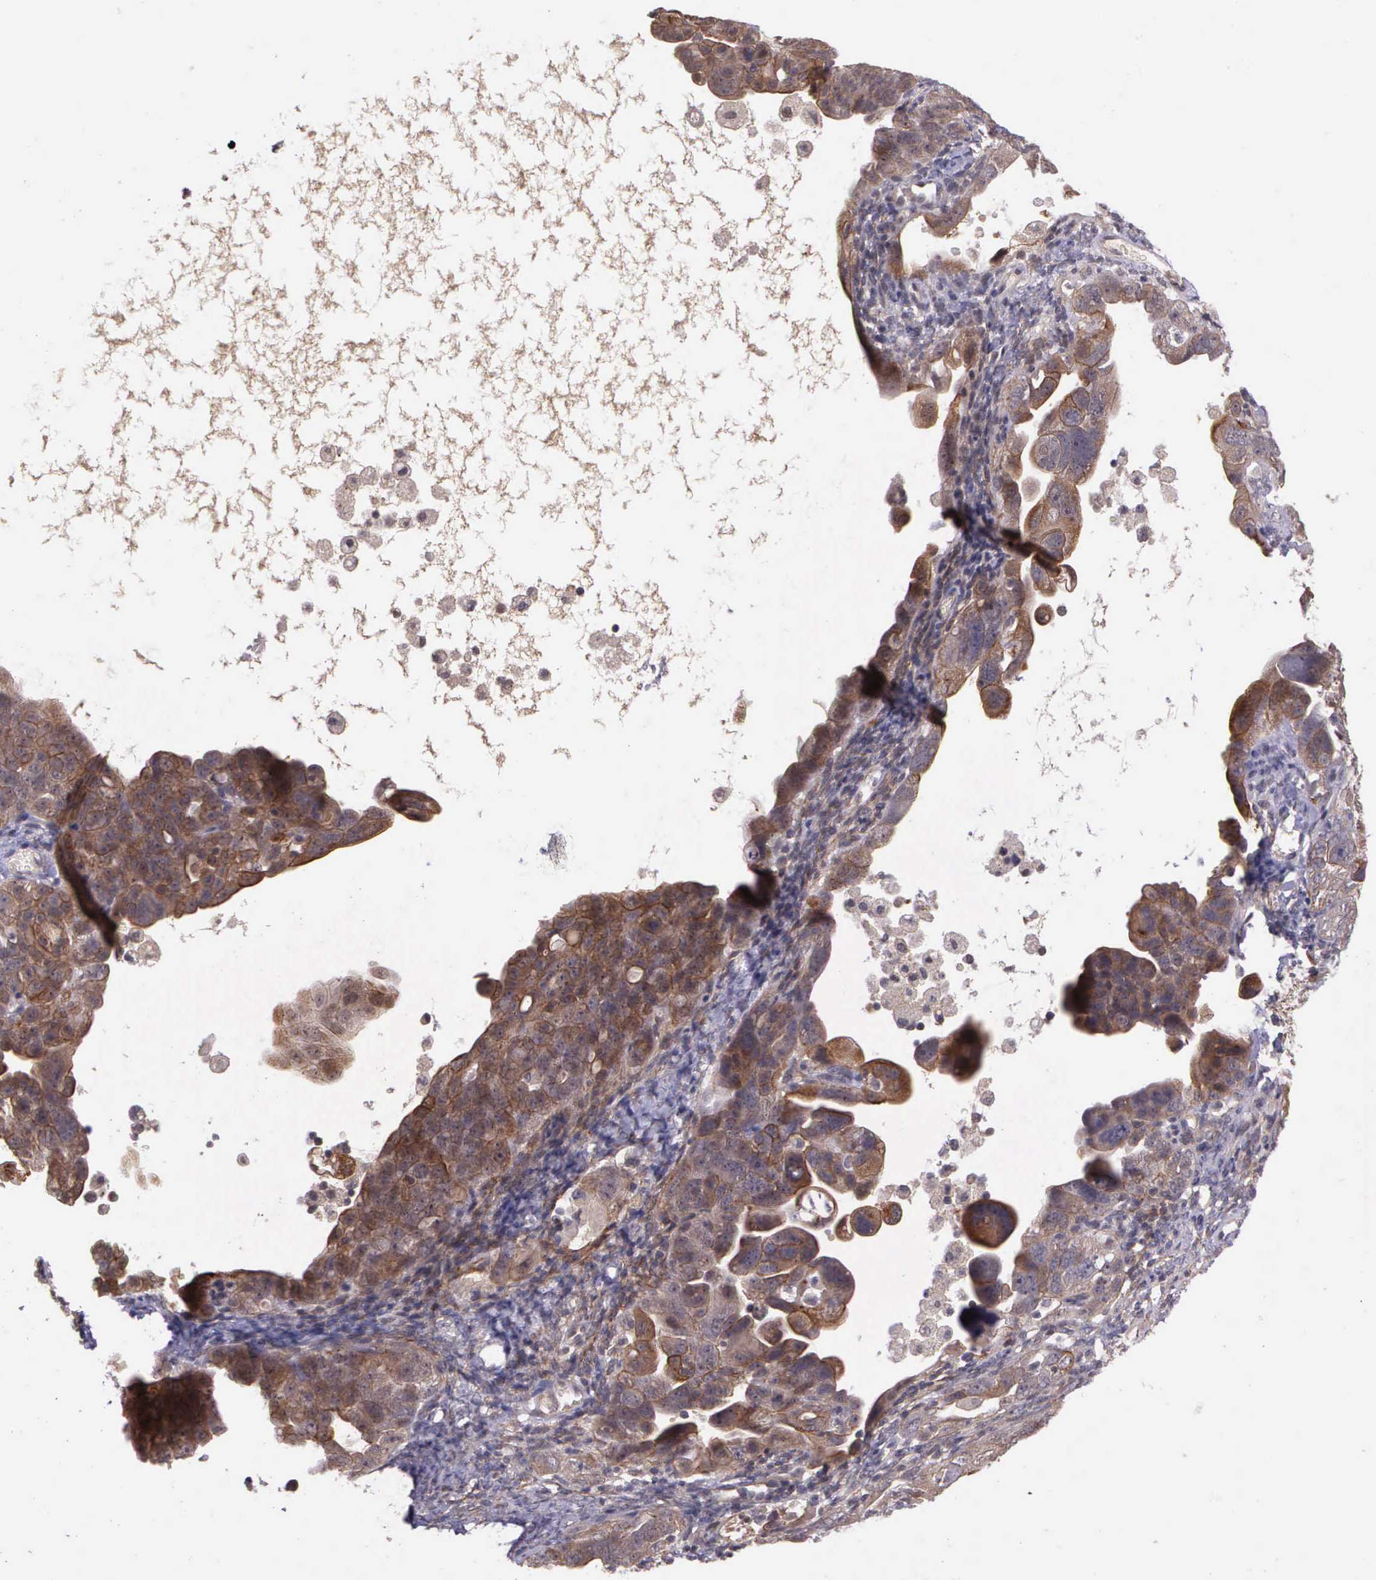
{"staining": {"intensity": "strong", "quantity": ">75%", "location": "cytoplasmic/membranous"}, "tissue": "ovarian cancer", "cell_type": "Tumor cells", "image_type": "cancer", "snomed": [{"axis": "morphology", "description": "Cystadenocarcinoma, serous, NOS"}, {"axis": "topography", "description": "Ovary"}], "caption": "DAB immunohistochemical staining of human ovarian serous cystadenocarcinoma demonstrates strong cytoplasmic/membranous protein staining in about >75% of tumor cells.", "gene": "PRICKLE3", "patient": {"sex": "female", "age": 66}}